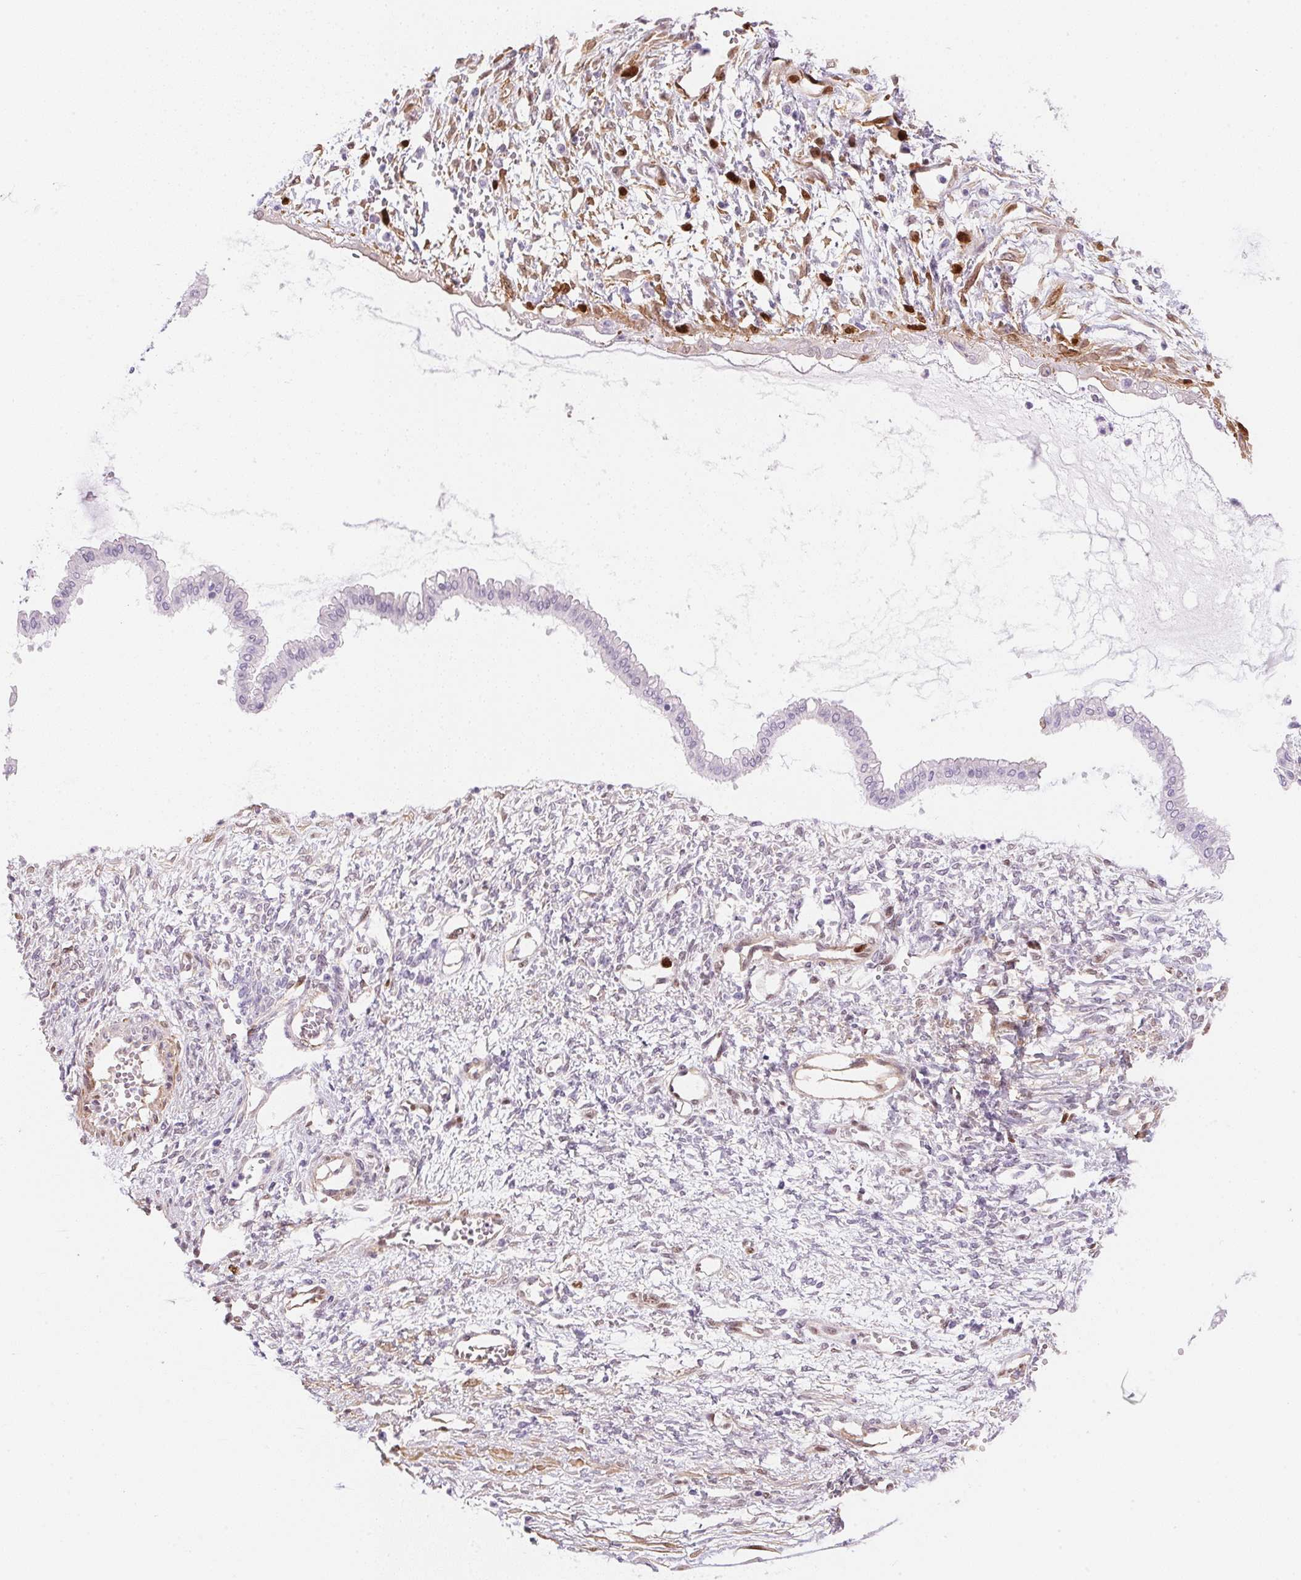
{"staining": {"intensity": "negative", "quantity": "none", "location": "none"}, "tissue": "ovarian cancer", "cell_type": "Tumor cells", "image_type": "cancer", "snomed": [{"axis": "morphology", "description": "Cystadenocarcinoma, mucinous, NOS"}, {"axis": "topography", "description": "Ovary"}], "caption": "The photomicrograph demonstrates no staining of tumor cells in ovarian mucinous cystadenocarcinoma.", "gene": "SMTN", "patient": {"sex": "female", "age": 73}}